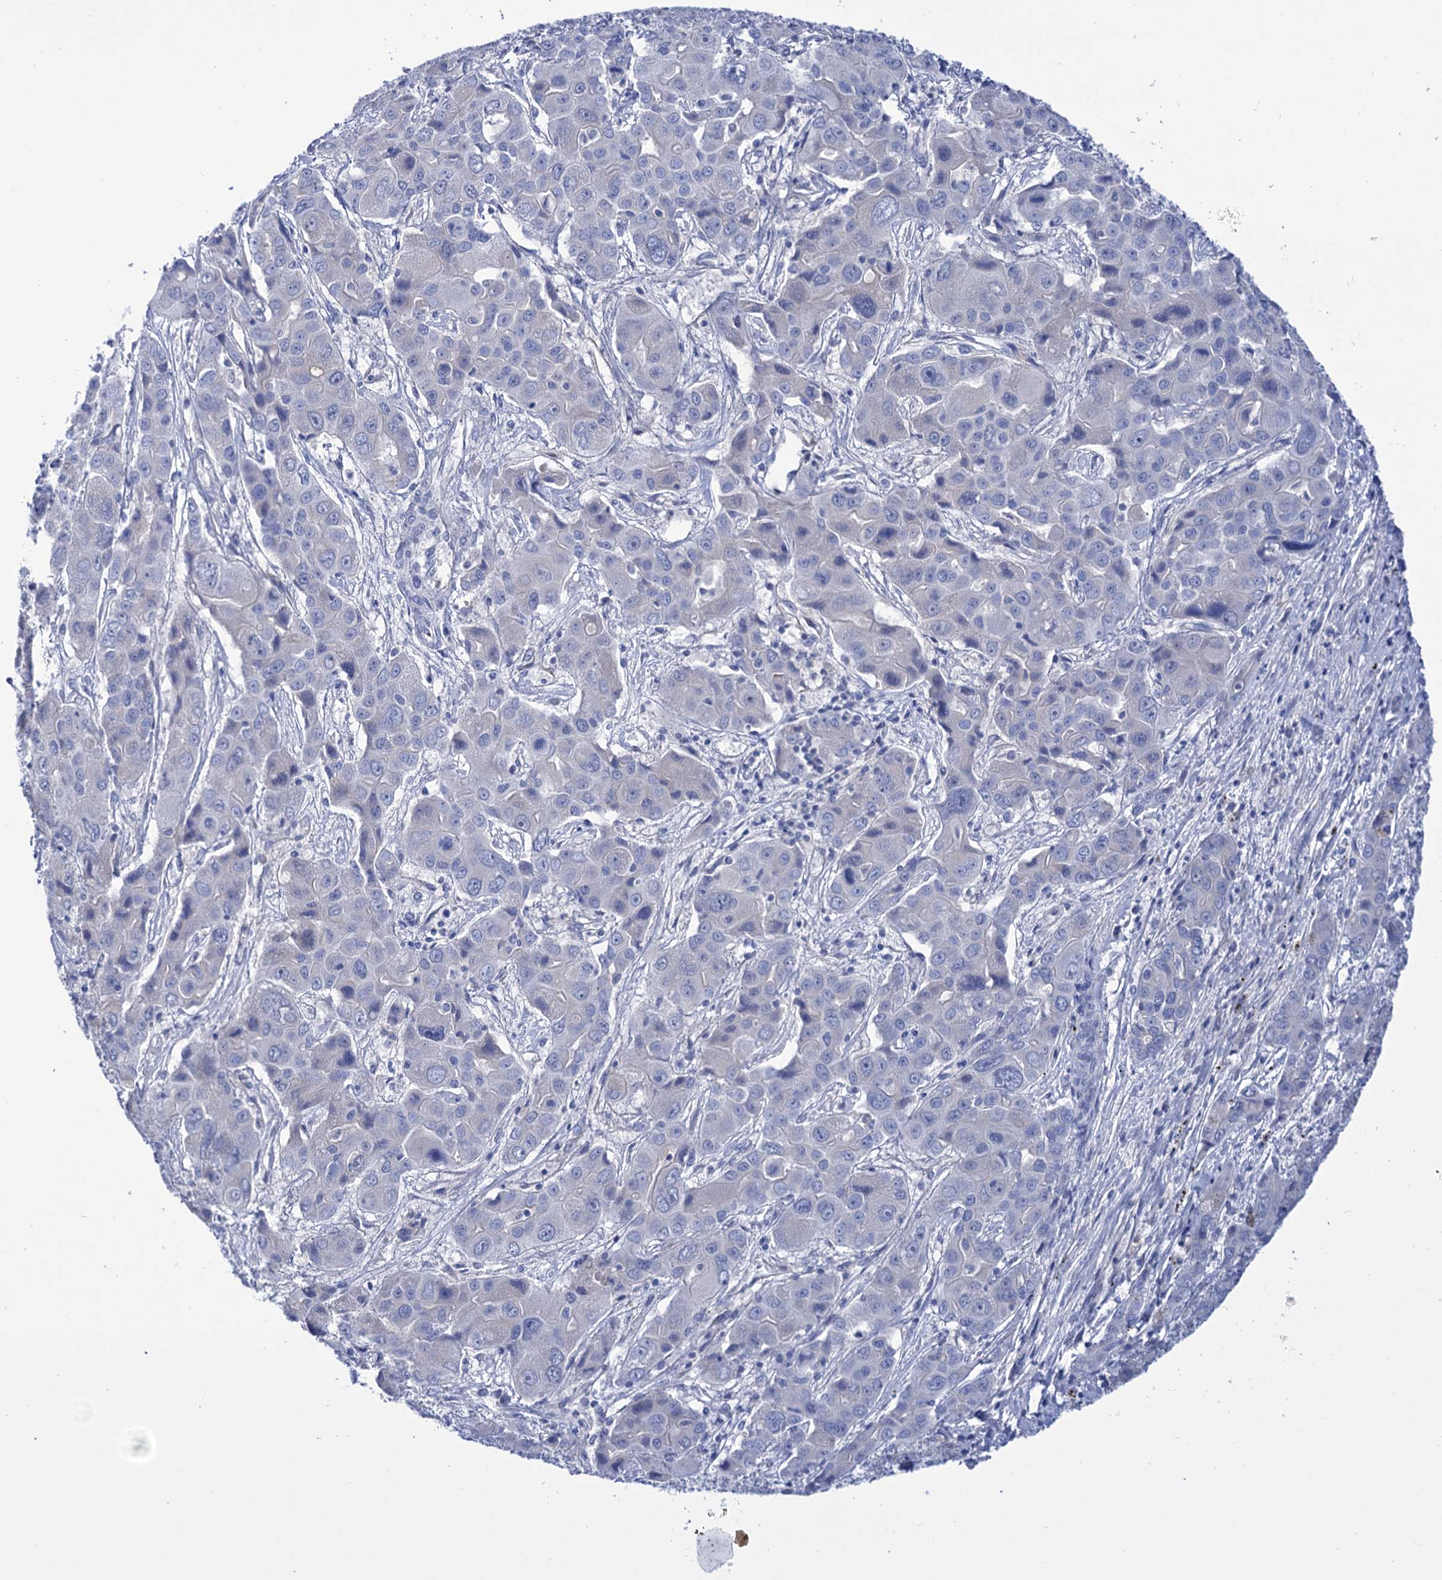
{"staining": {"intensity": "negative", "quantity": "none", "location": "none"}, "tissue": "liver cancer", "cell_type": "Tumor cells", "image_type": "cancer", "snomed": [{"axis": "morphology", "description": "Cholangiocarcinoma"}, {"axis": "topography", "description": "Liver"}], "caption": "IHC histopathology image of human cholangiocarcinoma (liver) stained for a protein (brown), which exhibits no staining in tumor cells. (DAB IHC with hematoxylin counter stain).", "gene": "YARS2", "patient": {"sex": "male", "age": 67}}